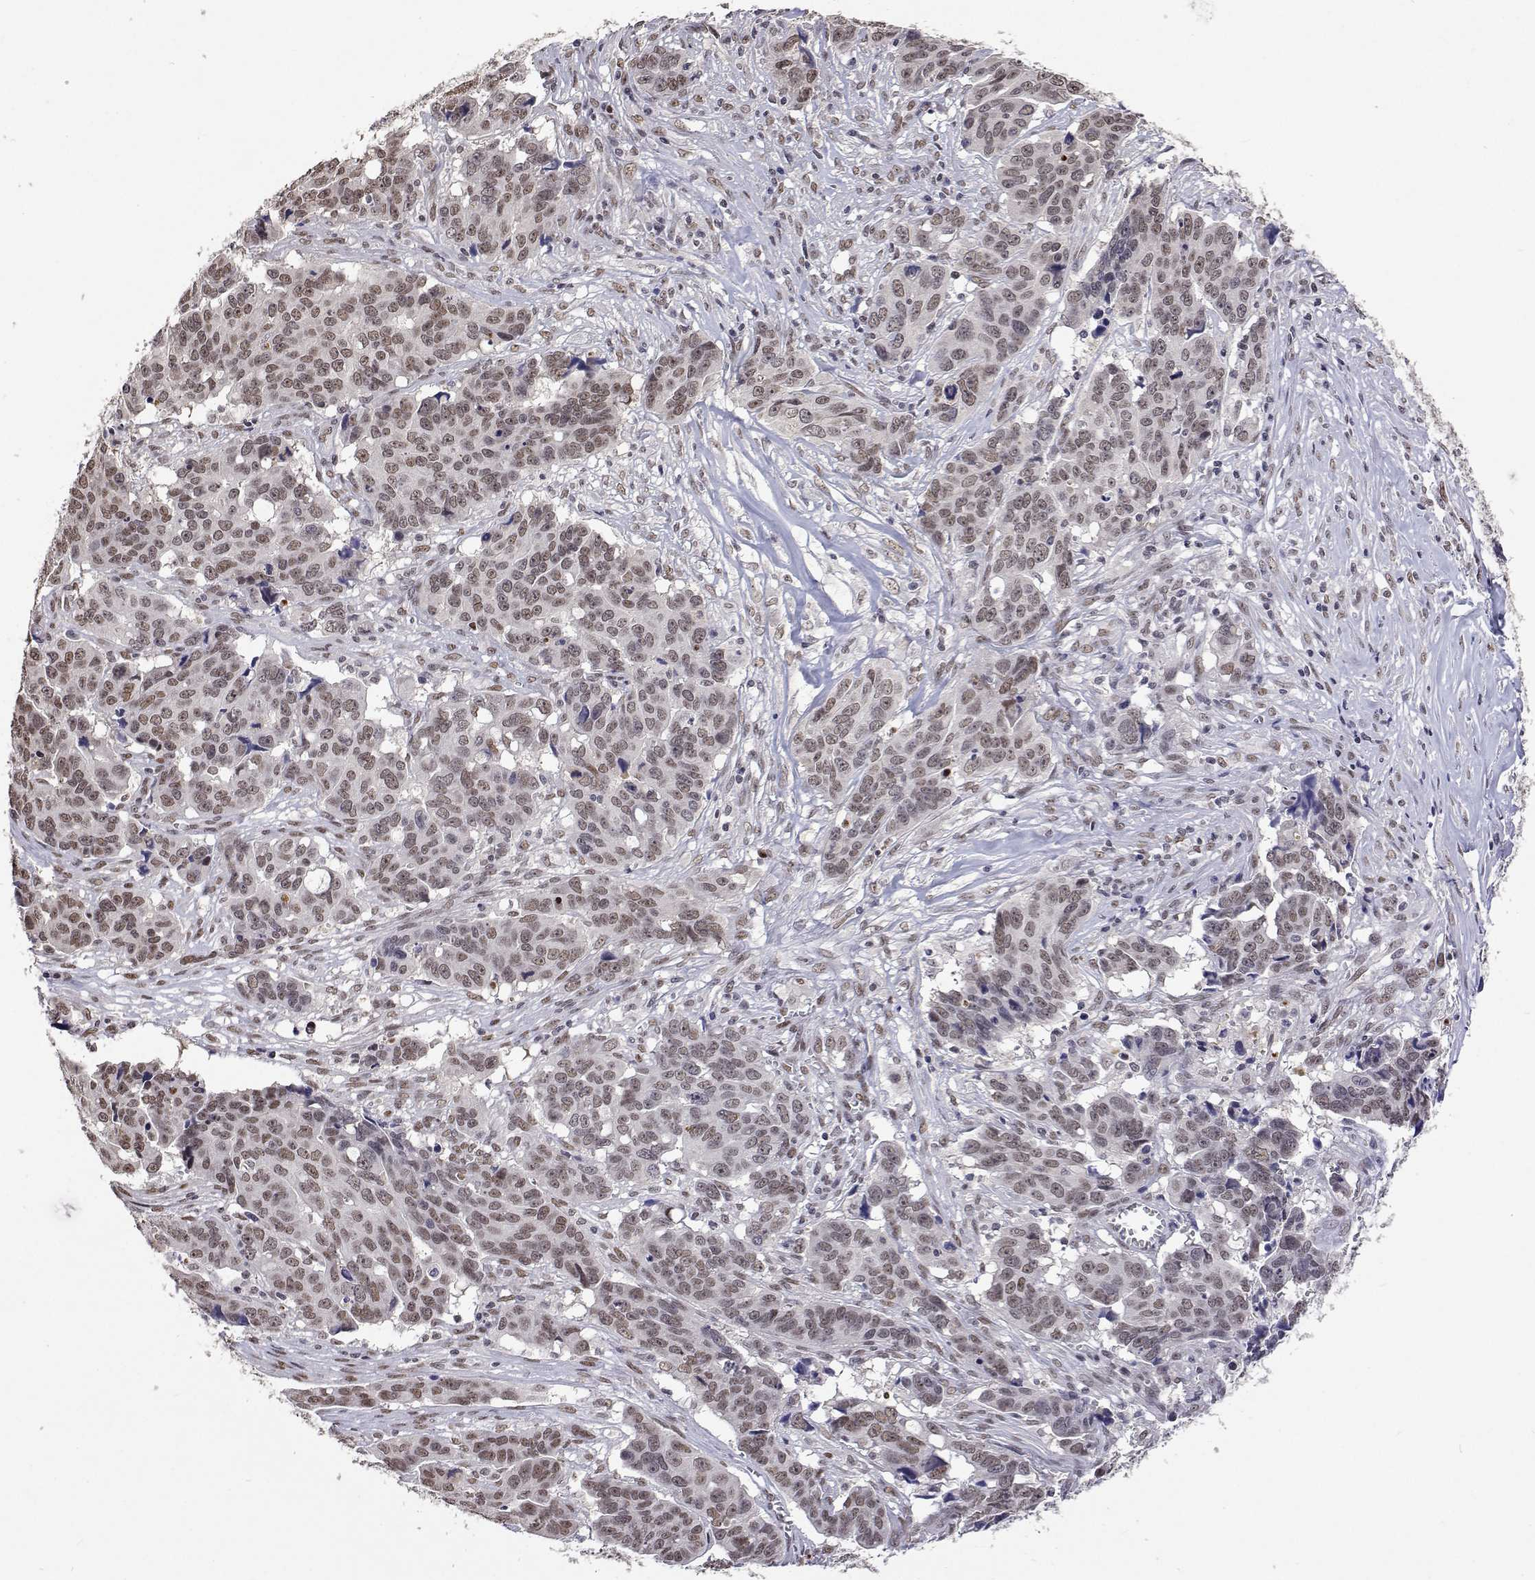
{"staining": {"intensity": "moderate", "quantity": ">75%", "location": "nuclear"}, "tissue": "ovarian cancer", "cell_type": "Tumor cells", "image_type": "cancer", "snomed": [{"axis": "morphology", "description": "Carcinoma, endometroid"}, {"axis": "topography", "description": "Ovary"}], "caption": "Immunohistochemistry image of neoplastic tissue: endometroid carcinoma (ovarian) stained using IHC demonstrates medium levels of moderate protein expression localized specifically in the nuclear of tumor cells, appearing as a nuclear brown color.", "gene": "HNRNPA0", "patient": {"sex": "female", "age": 78}}